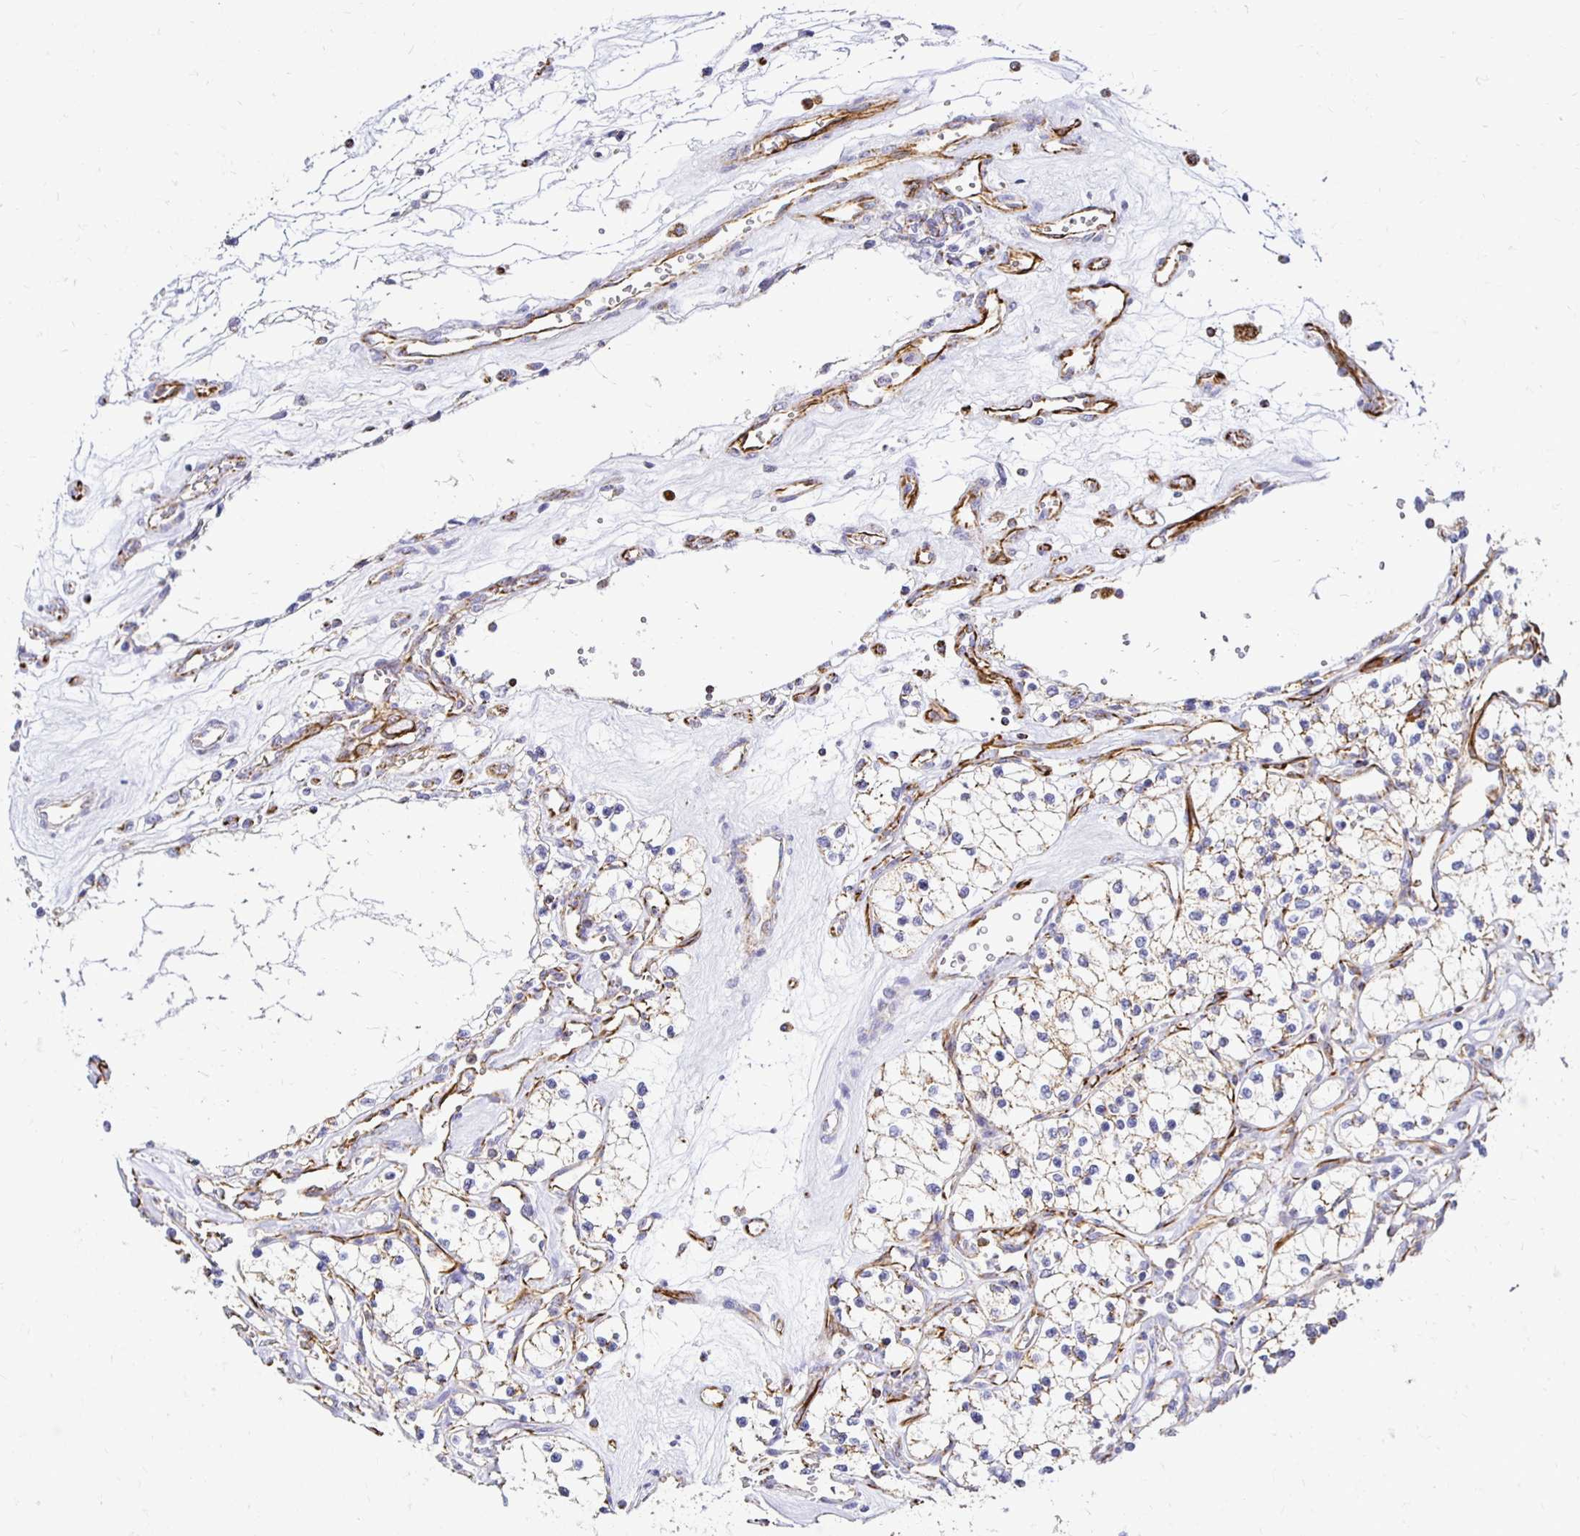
{"staining": {"intensity": "weak", "quantity": ">75%", "location": "cytoplasmic/membranous"}, "tissue": "renal cancer", "cell_type": "Tumor cells", "image_type": "cancer", "snomed": [{"axis": "morphology", "description": "Adenocarcinoma, NOS"}, {"axis": "topography", "description": "Kidney"}], "caption": "Immunohistochemistry staining of renal cancer (adenocarcinoma), which demonstrates low levels of weak cytoplasmic/membranous expression in about >75% of tumor cells indicating weak cytoplasmic/membranous protein positivity. The staining was performed using DAB (3,3'-diaminobenzidine) (brown) for protein detection and nuclei were counterstained in hematoxylin (blue).", "gene": "PLAAT2", "patient": {"sex": "female", "age": 69}}